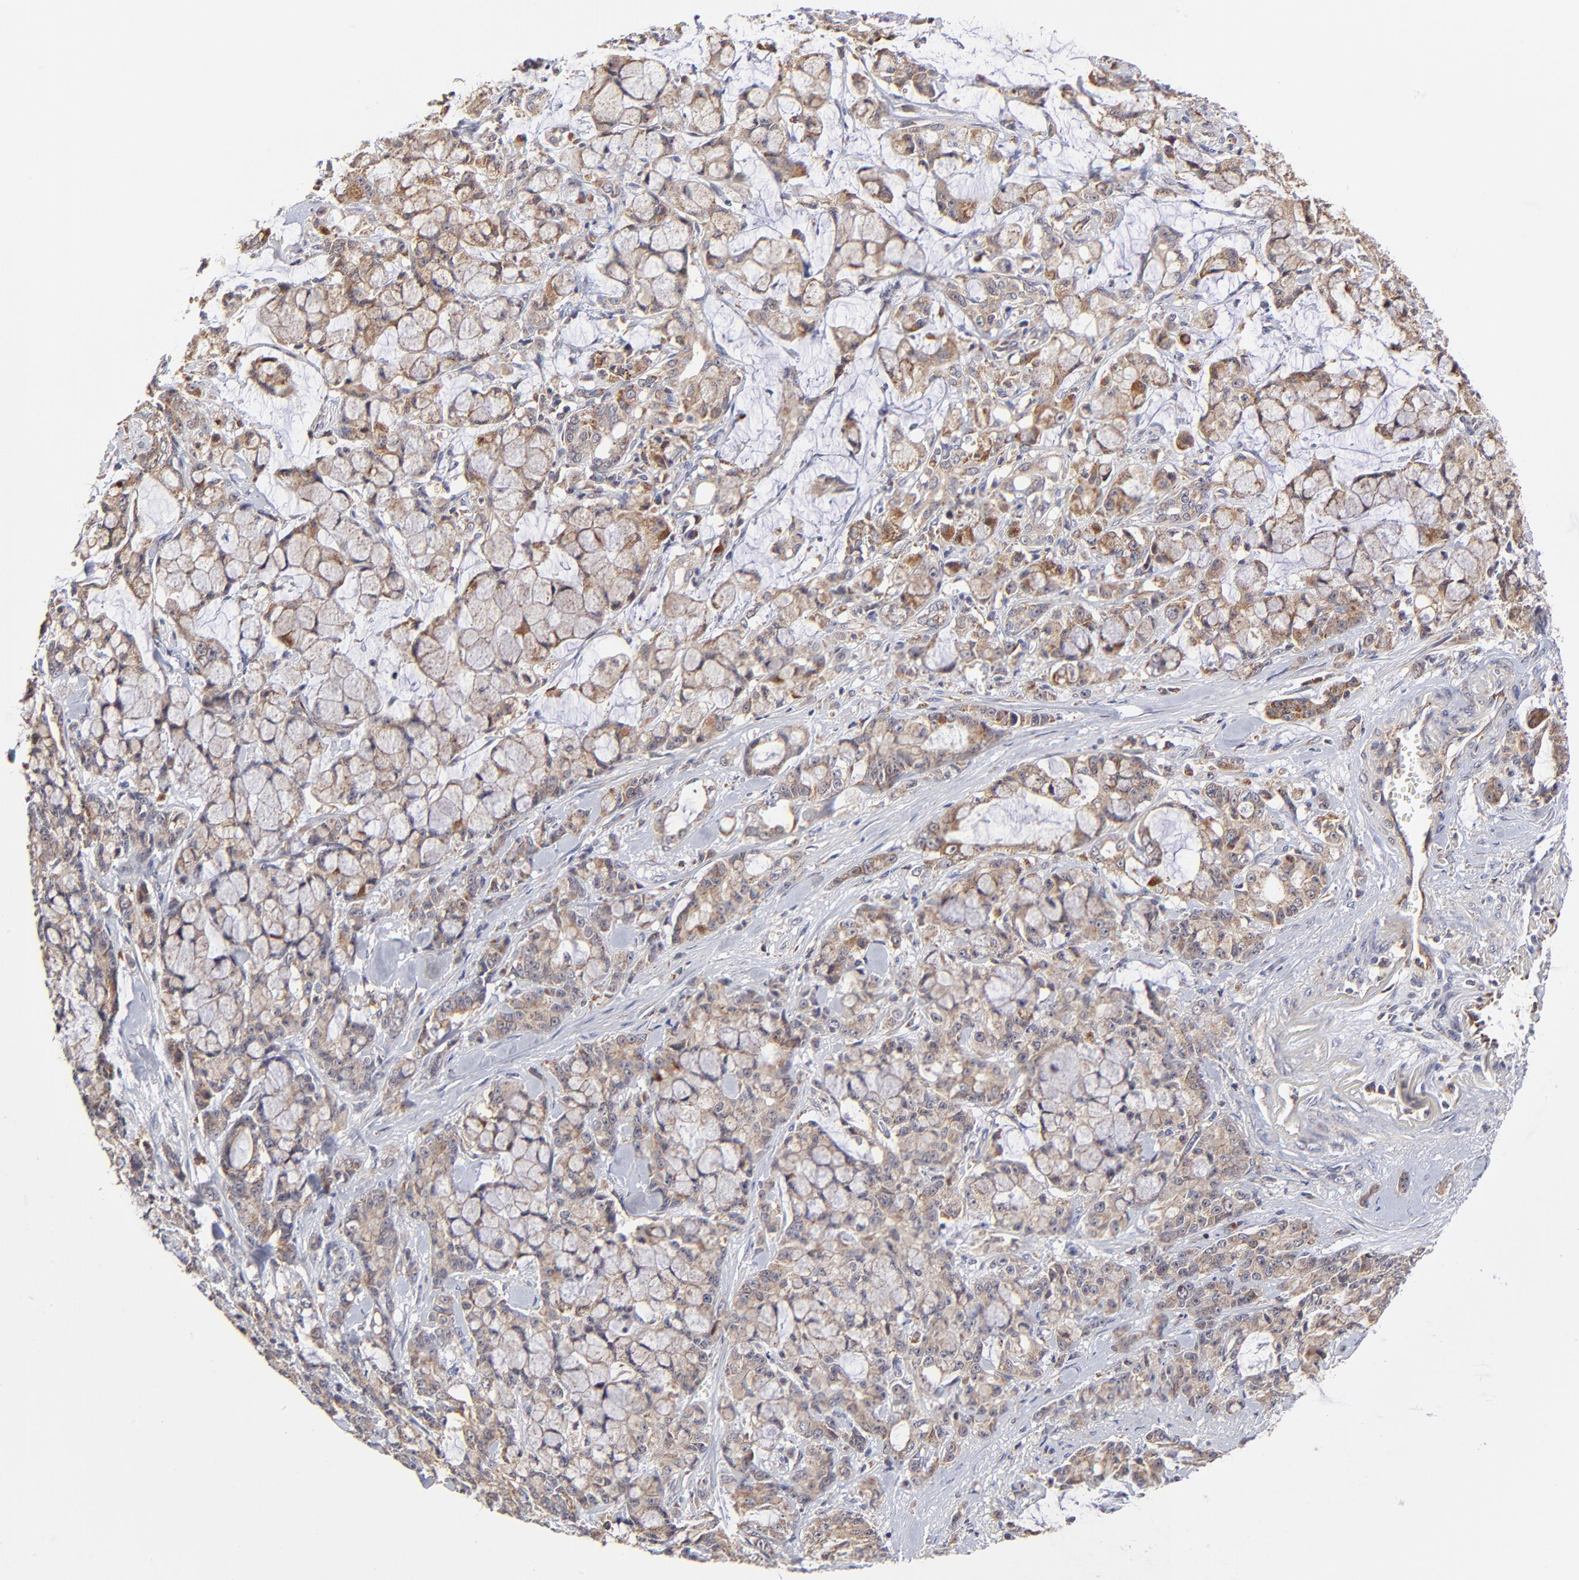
{"staining": {"intensity": "weak", "quantity": ">75%", "location": "cytoplasmic/membranous"}, "tissue": "pancreatic cancer", "cell_type": "Tumor cells", "image_type": "cancer", "snomed": [{"axis": "morphology", "description": "Adenocarcinoma, NOS"}, {"axis": "topography", "description": "Pancreas"}], "caption": "Immunohistochemical staining of human pancreatic cancer shows low levels of weak cytoplasmic/membranous protein positivity in about >75% of tumor cells.", "gene": "MAP2K7", "patient": {"sex": "female", "age": 73}}